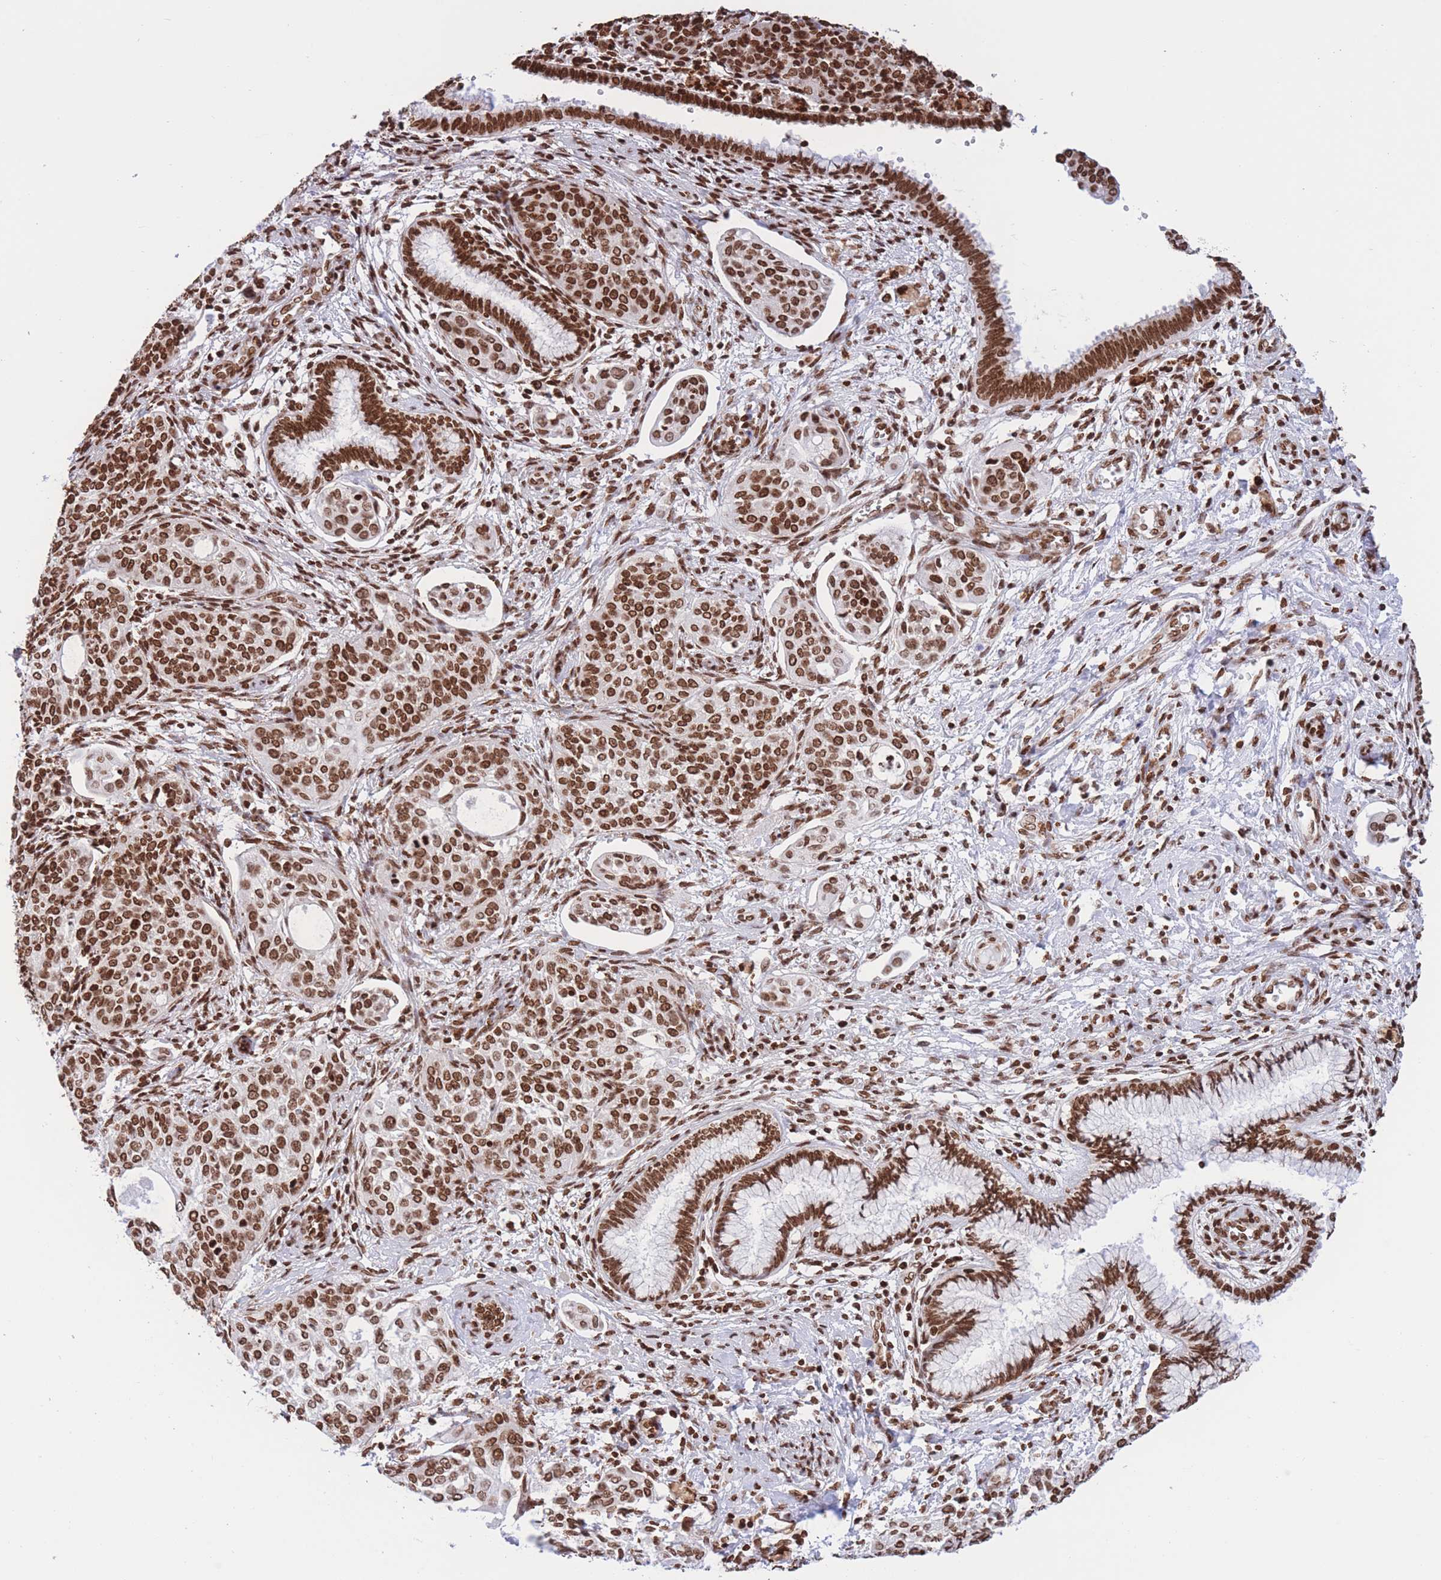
{"staining": {"intensity": "strong", "quantity": ">75%", "location": "nuclear"}, "tissue": "cervical cancer", "cell_type": "Tumor cells", "image_type": "cancer", "snomed": [{"axis": "morphology", "description": "Squamous cell carcinoma, NOS"}, {"axis": "topography", "description": "Cervix"}], "caption": "This image shows cervical squamous cell carcinoma stained with IHC to label a protein in brown. The nuclear of tumor cells show strong positivity for the protein. Nuclei are counter-stained blue.", "gene": "H2BC11", "patient": {"sex": "female", "age": 44}}